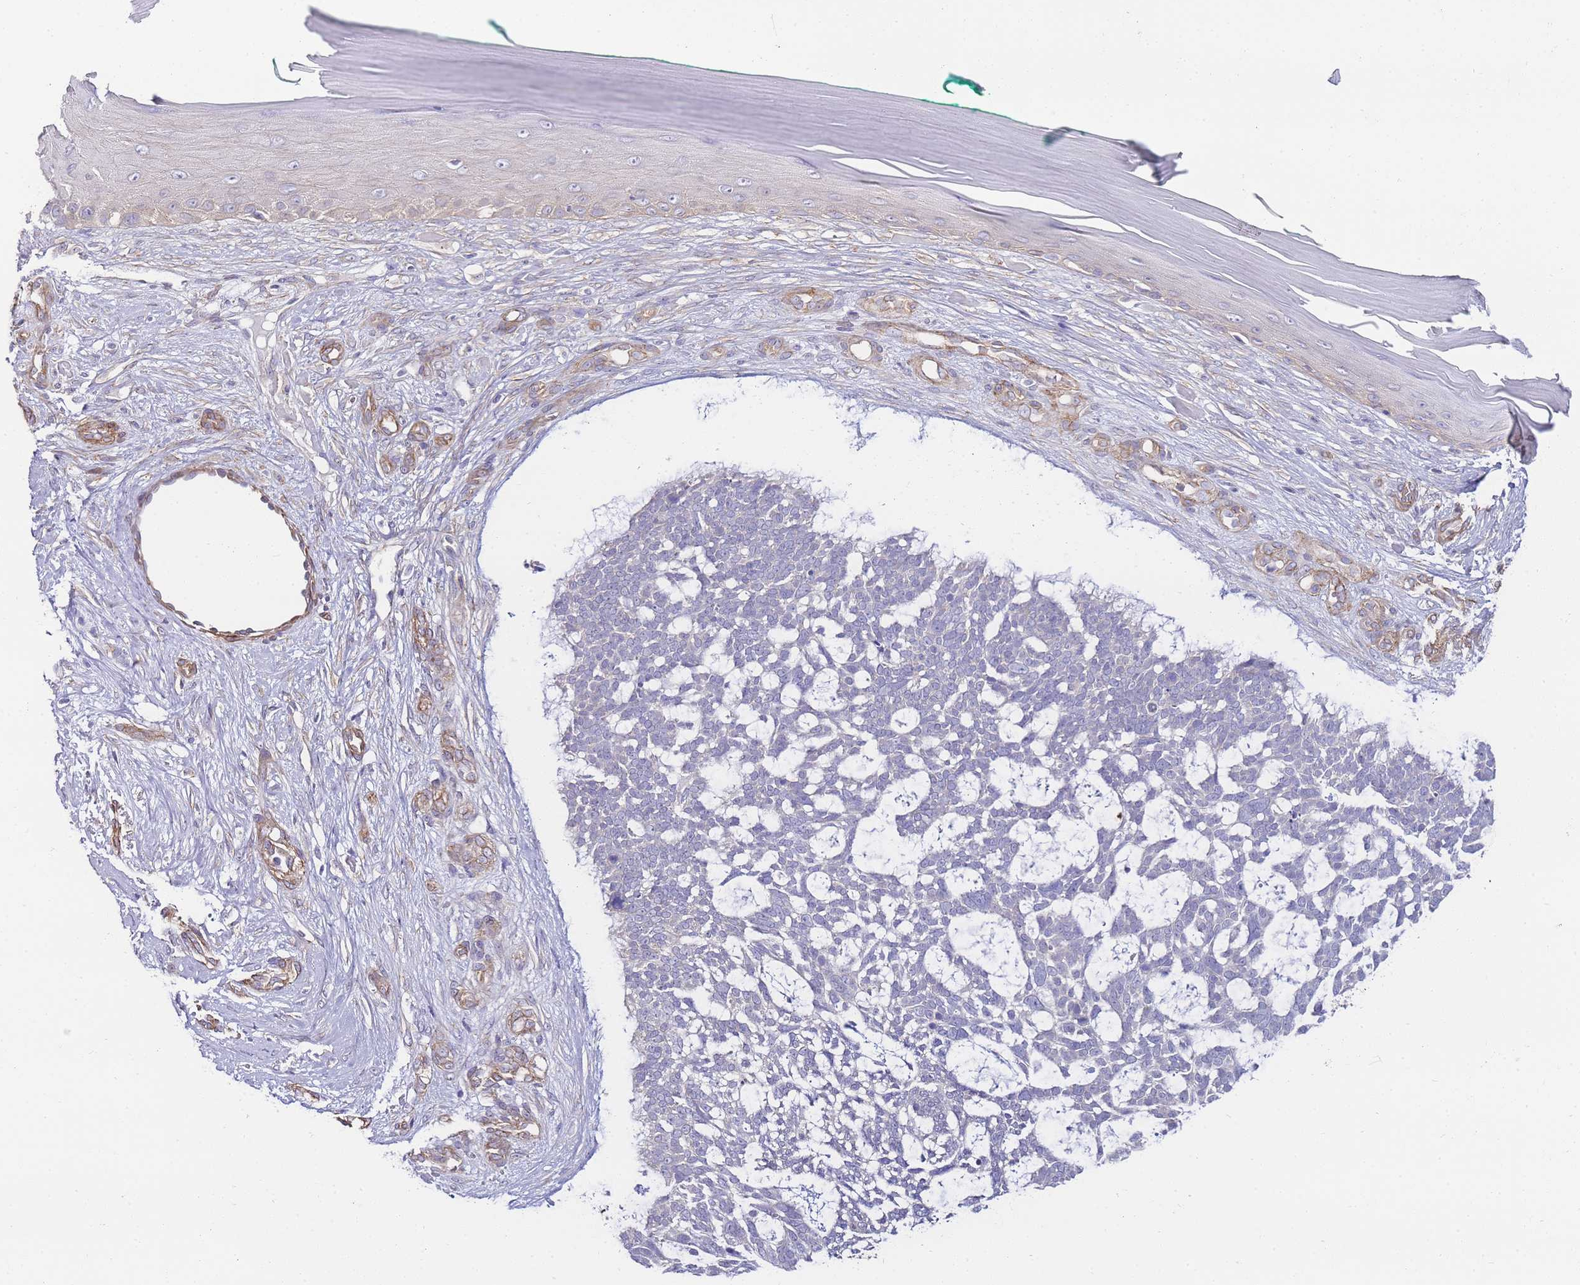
{"staining": {"intensity": "negative", "quantity": "none", "location": "none"}, "tissue": "skin cancer", "cell_type": "Tumor cells", "image_type": "cancer", "snomed": [{"axis": "morphology", "description": "Basal cell carcinoma"}, {"axis": "topography", "description": "Skin"}], "caption": "Immunohistochemistry (IHC) micrograph of skin basal cell carcinoma stained for a protein (brown), which reveals no staining in tumor cells.", "gene": "PDCD7", "patient": {"sex": "male", "age": 88}}